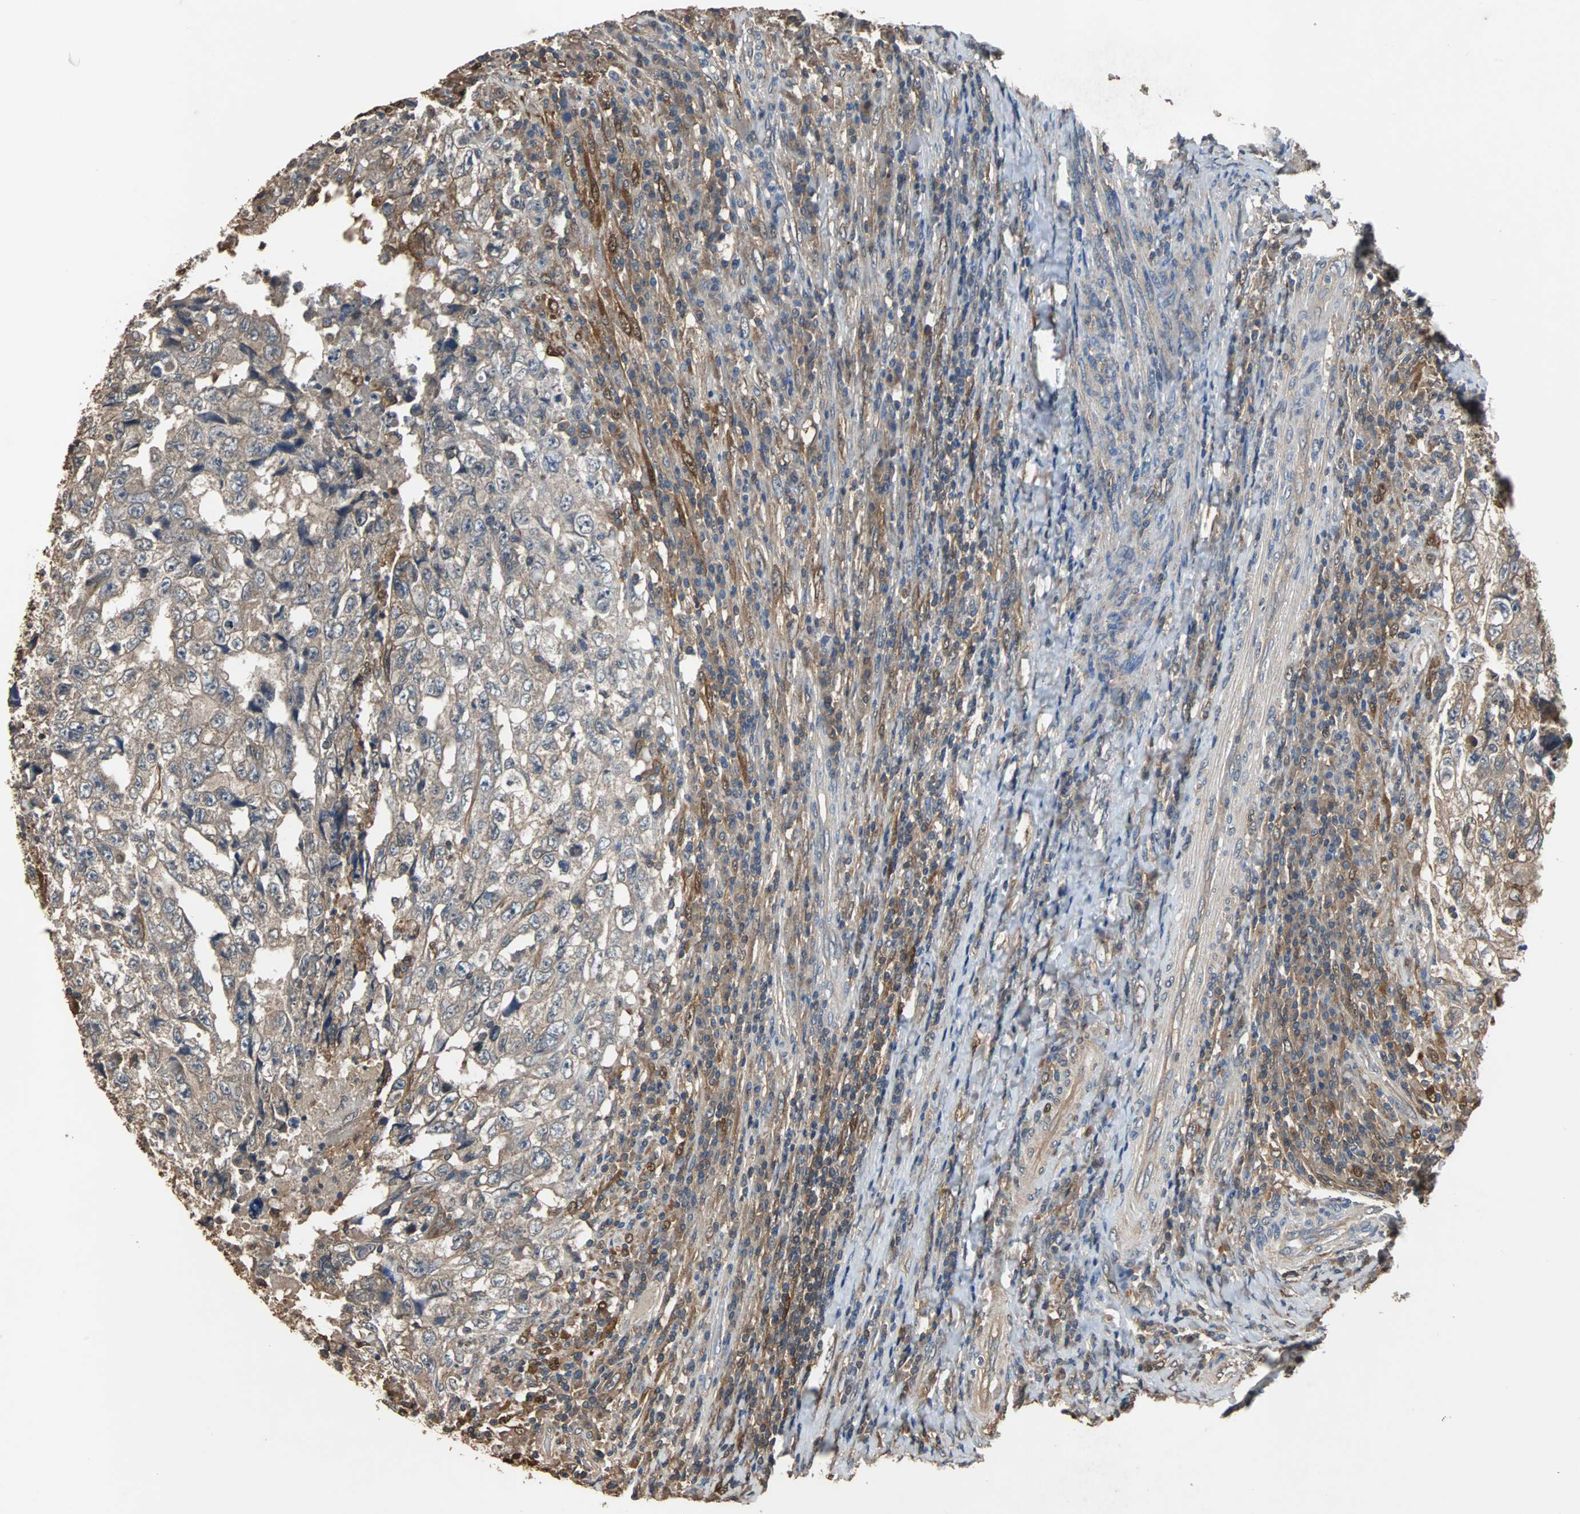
{"staining": {"intensity": "moderate", "quantity": "<25%", "location": "cytoplasmic/membranous"}, "tissue": "testis cancer", "cell_type": "Tumor cells", "image_type": "cancer", "snomed": [{"axis": "morphology", "description": "Necrosis, NOS"}, {"axis": "morphology", "description": "Carcinoma, Embryonal, NOS"}, {"axis": "topography", "description": "Testis"}], "caption": "Moderate cytoplasmic/membranous positivity is appreciated in about <25% of tumor cells in testis cancer (embryonal carcinoma).", "gene": "NDRG1", "patient": {"sex": "male", "age": 19}}